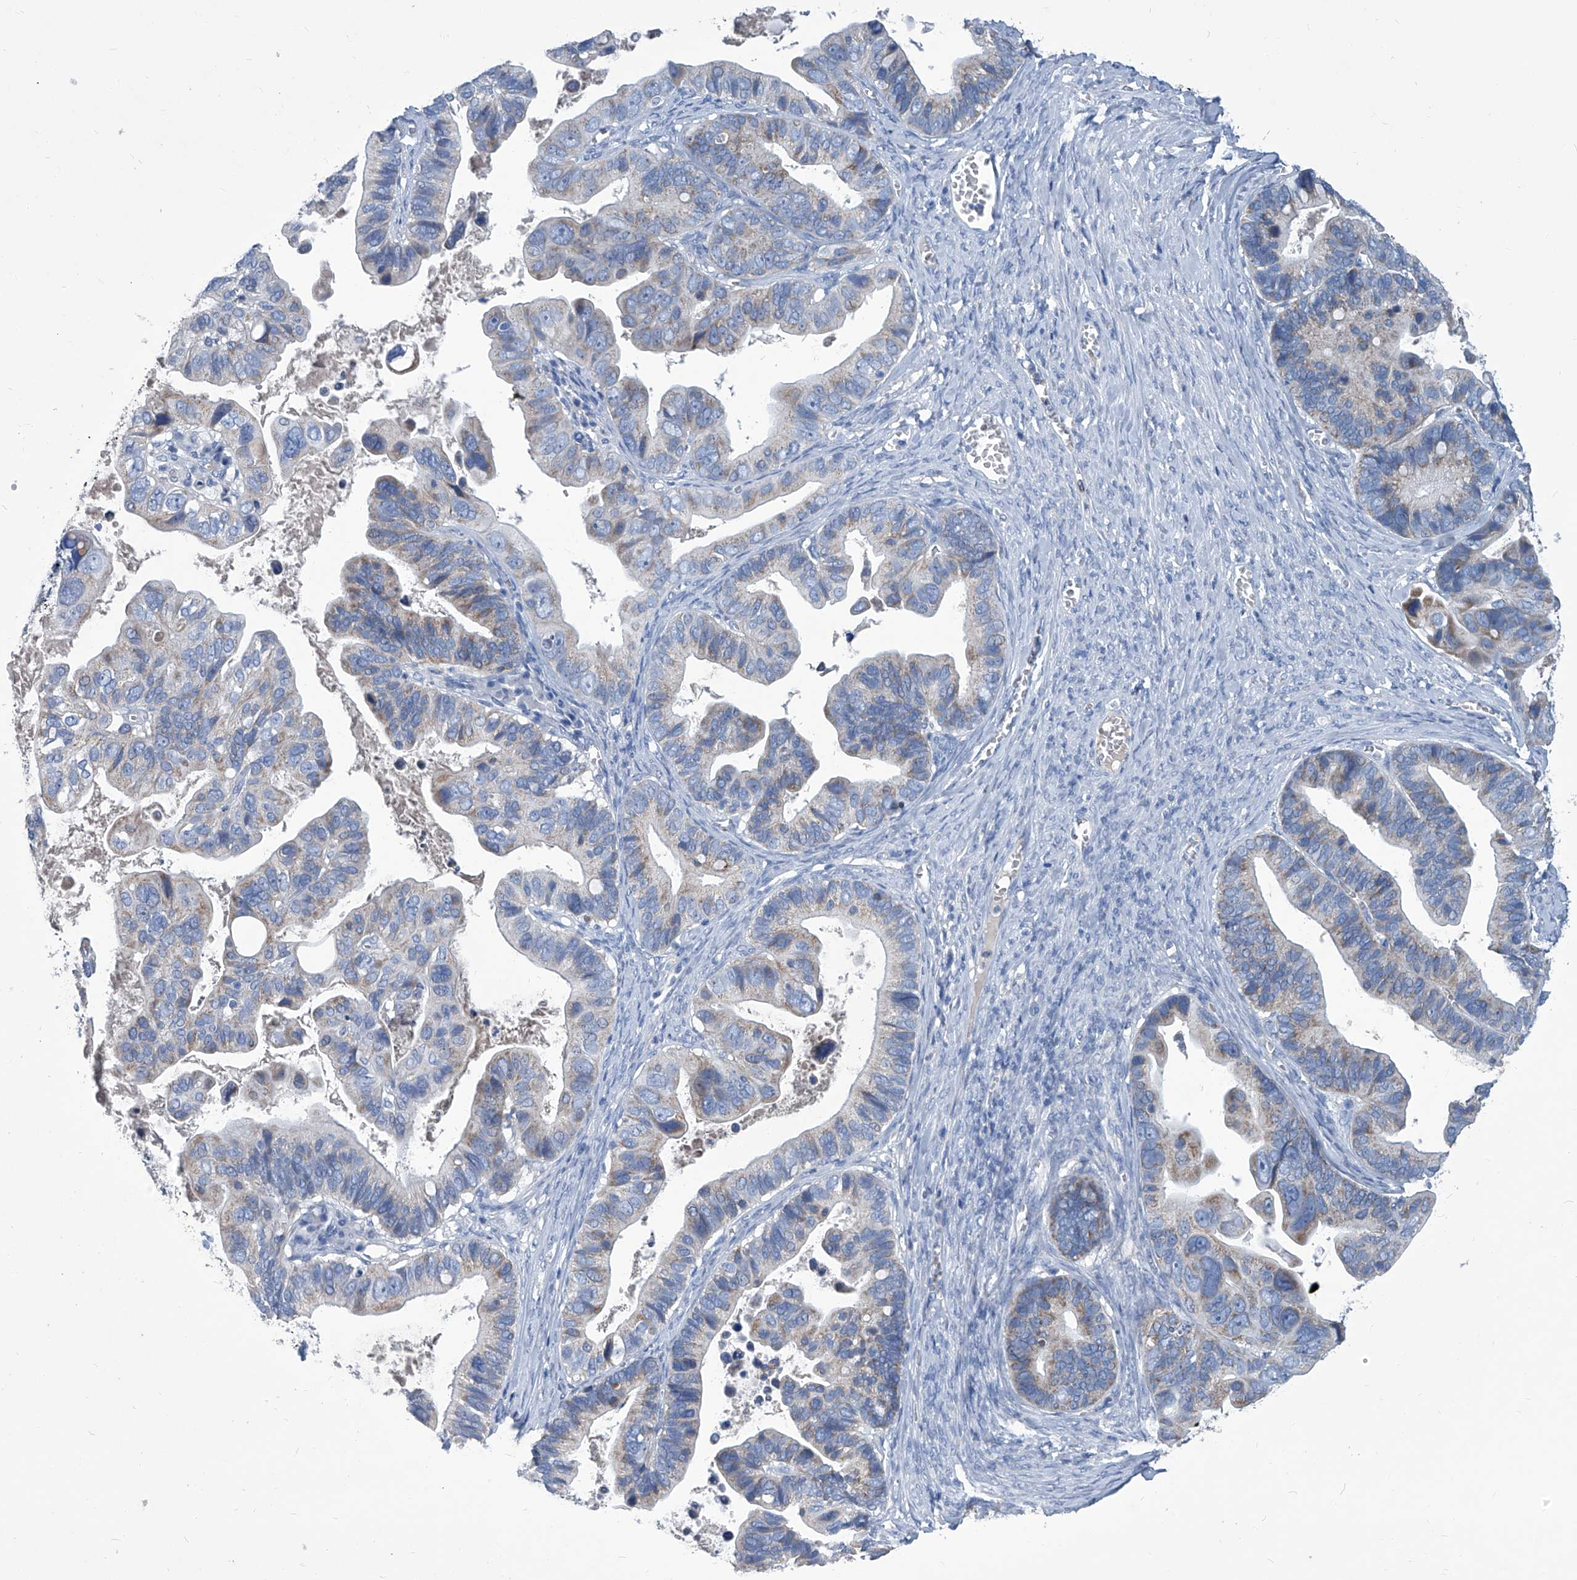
{"staining": {"intensity": "weak", "quantity": "<25%", "location": "cytoplasmic/membranous"}, "tissue": "ovarian cancer", "cell_type": "Tumor cells", "image_type": "cancer", "snomed": [{"axis": "morphology", "description": "Cystadenocarcinoma, serous, NOS"}, {"axis": "topography", "description": "Ovary"}], "caption": "Protein analysis of ovarian cancer (serous cystadenocarcinoma) reveals no significant staining in tumor cells. (Brightfield microscopy of DAB (3,3'-diaminobenzidine) immunohistochemistry (IHC) at high magnification).", "gene": "MTARC1", "patient": {"sex": "female", "age": 56}}